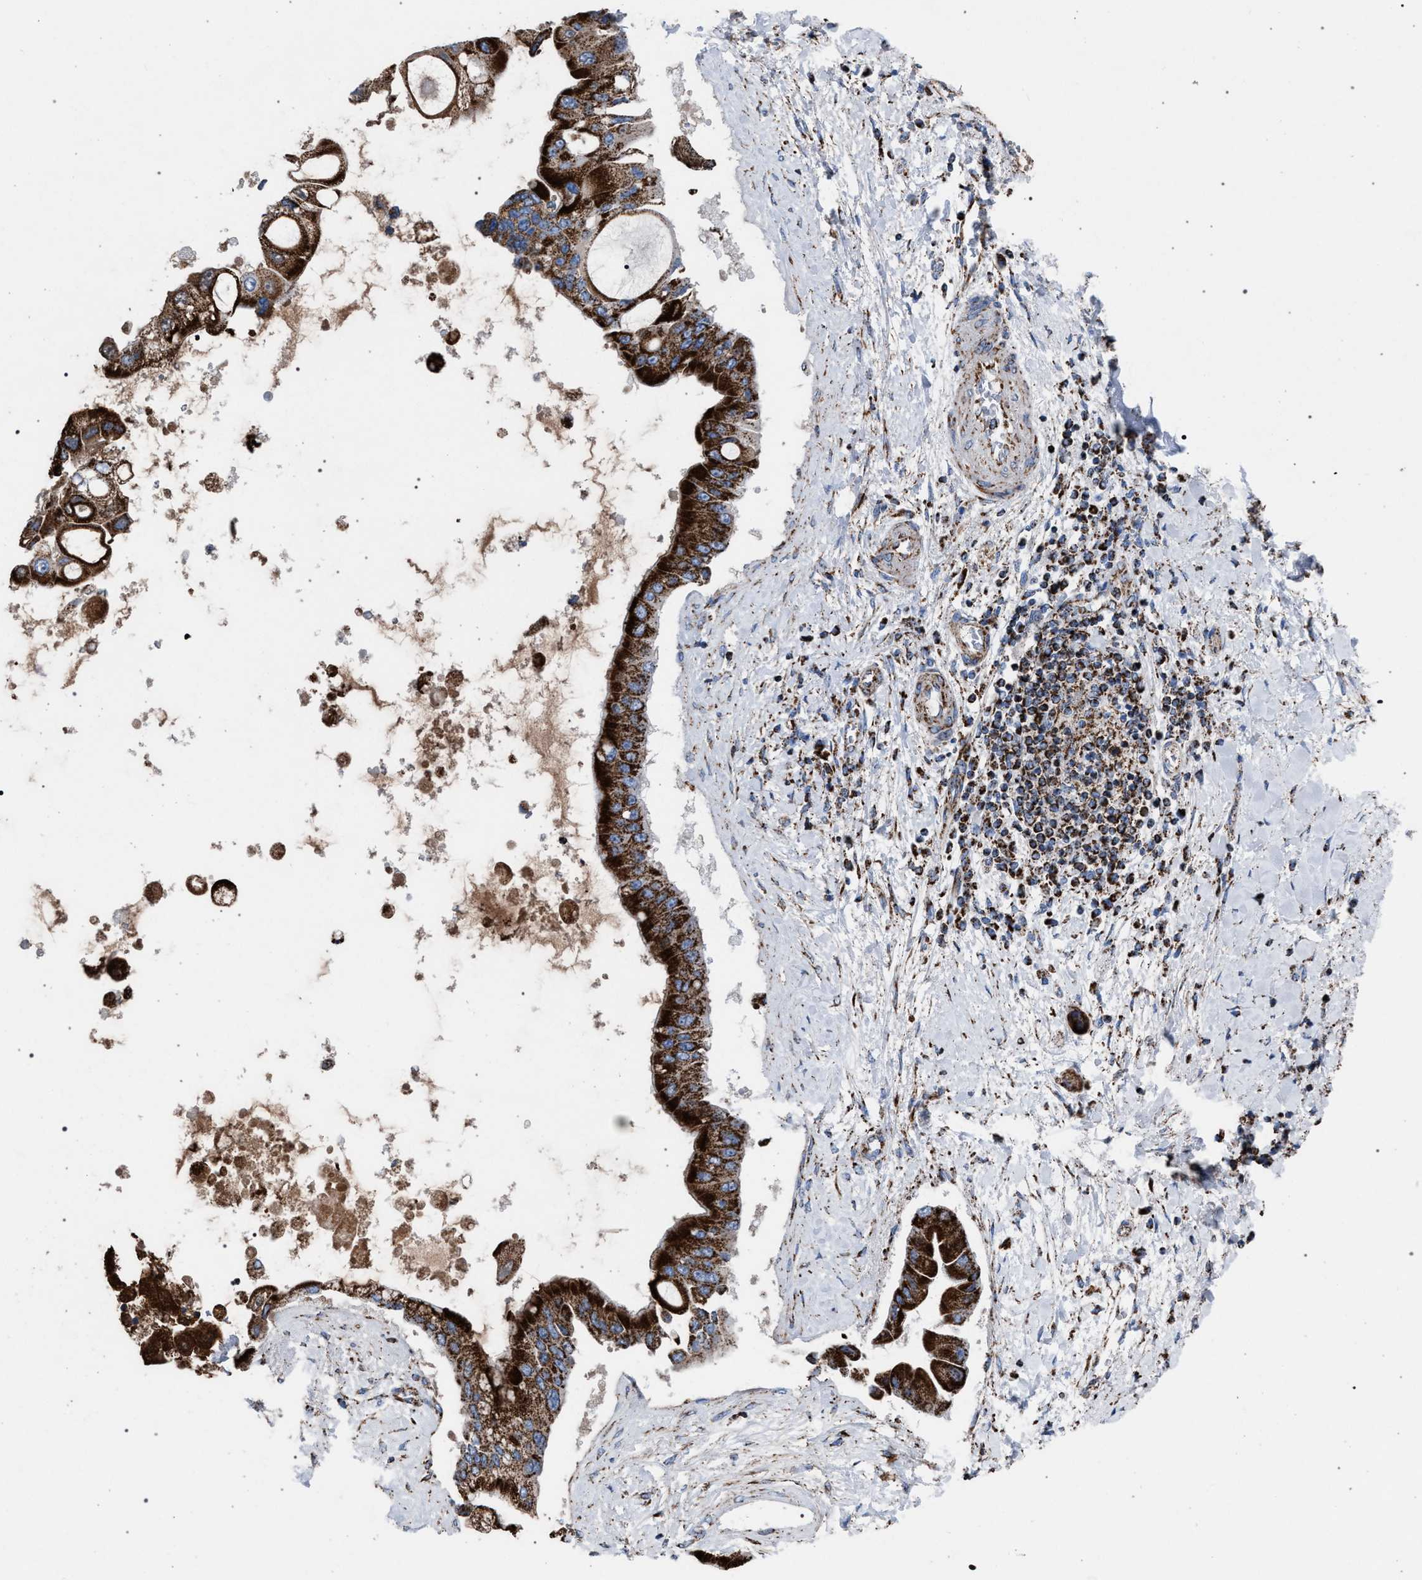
{"staining": {"intensity": "strong", "quantity": ">75%", "location": "cytoplasmic/membranous"}, "tissue": "liver cancer", "cell_type": "Tumor cells", "image_type": "cancer", "snomed": [{"axis": "morphology", "description": "Cholangiocarcinoma"}, {"axis": "topography", "description": "Liver"}], "caption": "Tumor cells reveal high levels of strong cytoplasmic/membranous expression in about >75% of cells in cholangiocarcinoma (liver).", "gene": "VPS13A", "patient": {"sex": "male", "age": 50}}